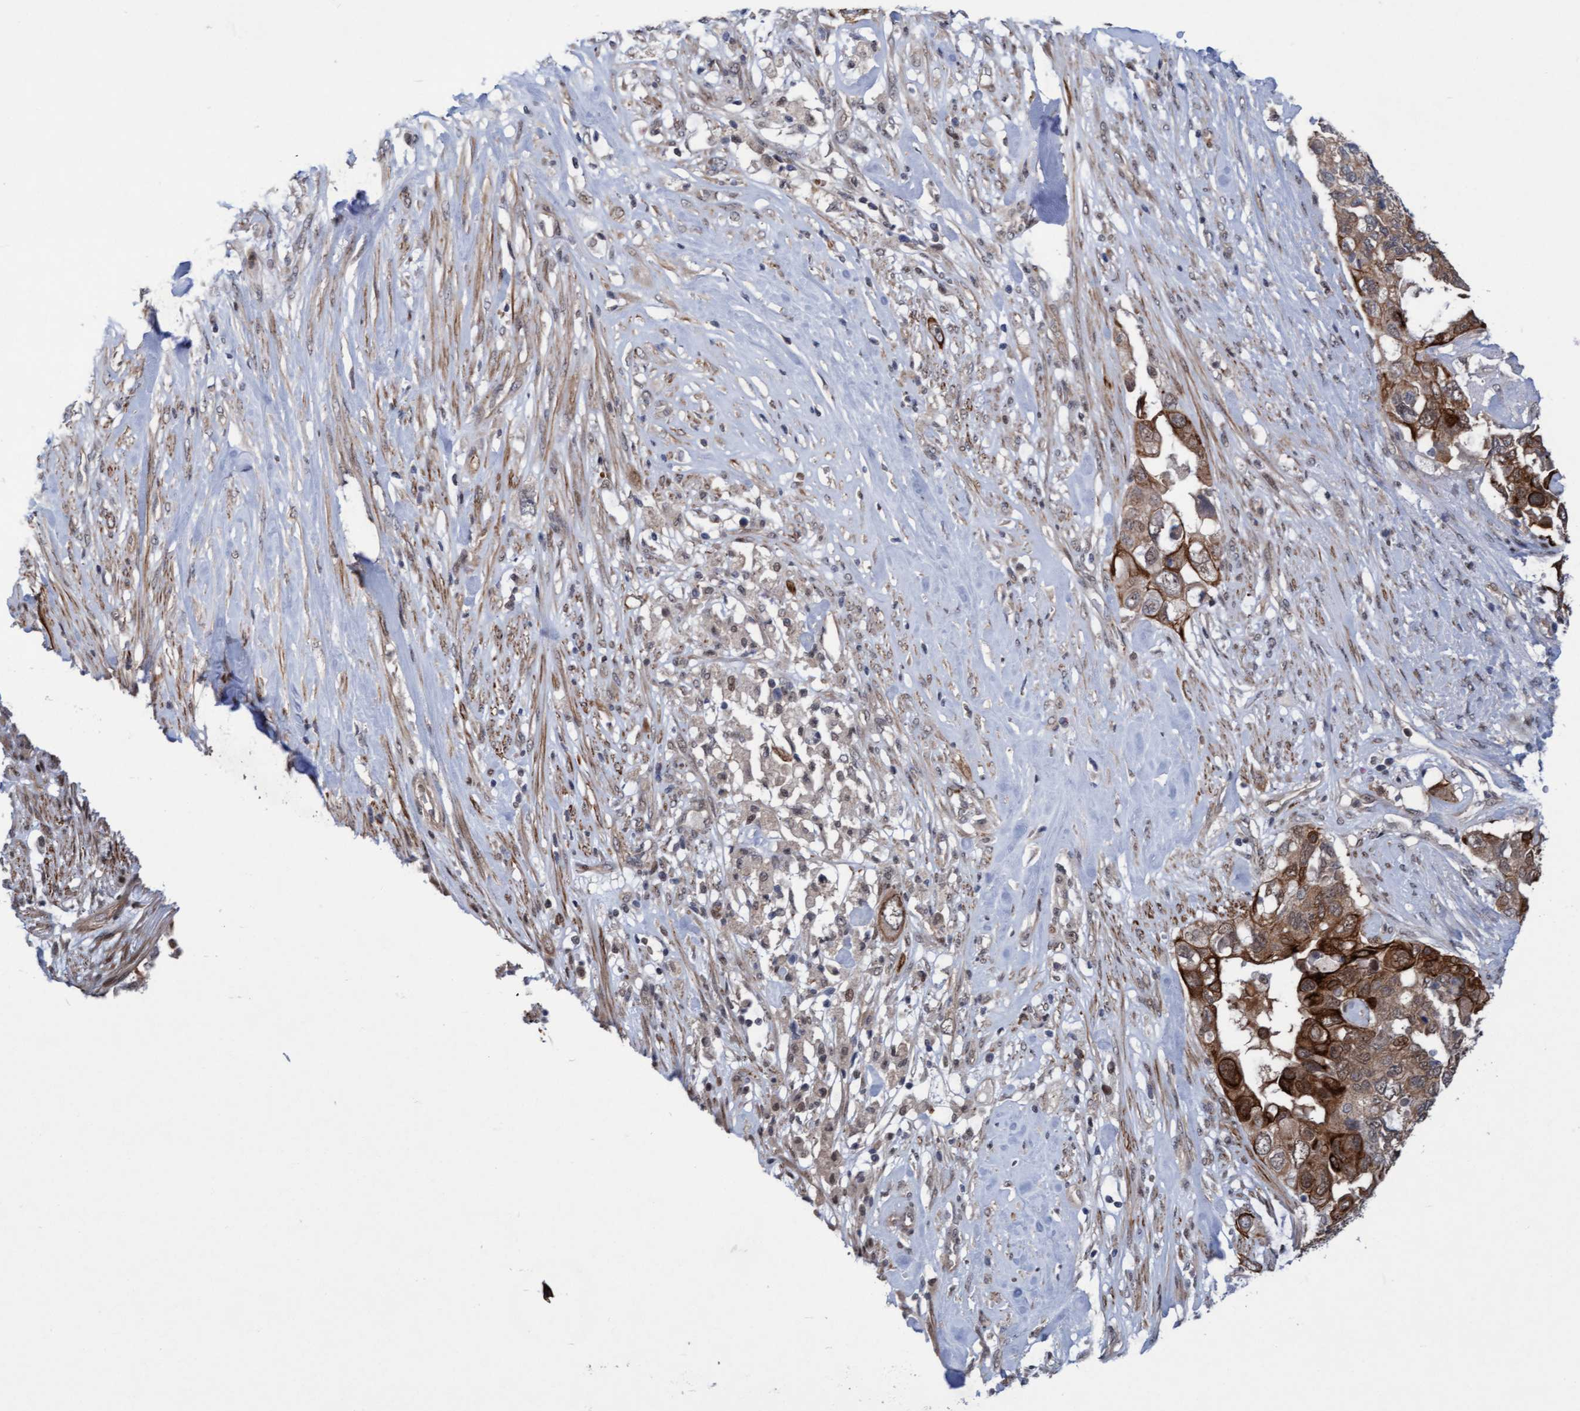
{"staining": {"intensity": "moderate", "quantity": ">75%", "location": "cytoplasmic/membranous"}, "tissue": "pancreatic cancer", "cell_type": "Tumor cells", "image_type": "cancer", "snomed": [{"axis": "morphology", "description": "Adenocarcinoma, NOS"}, {"axis": "topography", "description": "Pancreas"}], "caption": "Pancreatic cancer (adenocarcinoma) stained for a protein shows moderate cytoplasmic/membranous positivity in tumor cells. (Stains: DAB in brown, nuclei in blue, Microscopy: brightfield microscopy at high magnification).", "gene": "RAP1GAP2", "patient": {"sex": "female", "age": 56}}